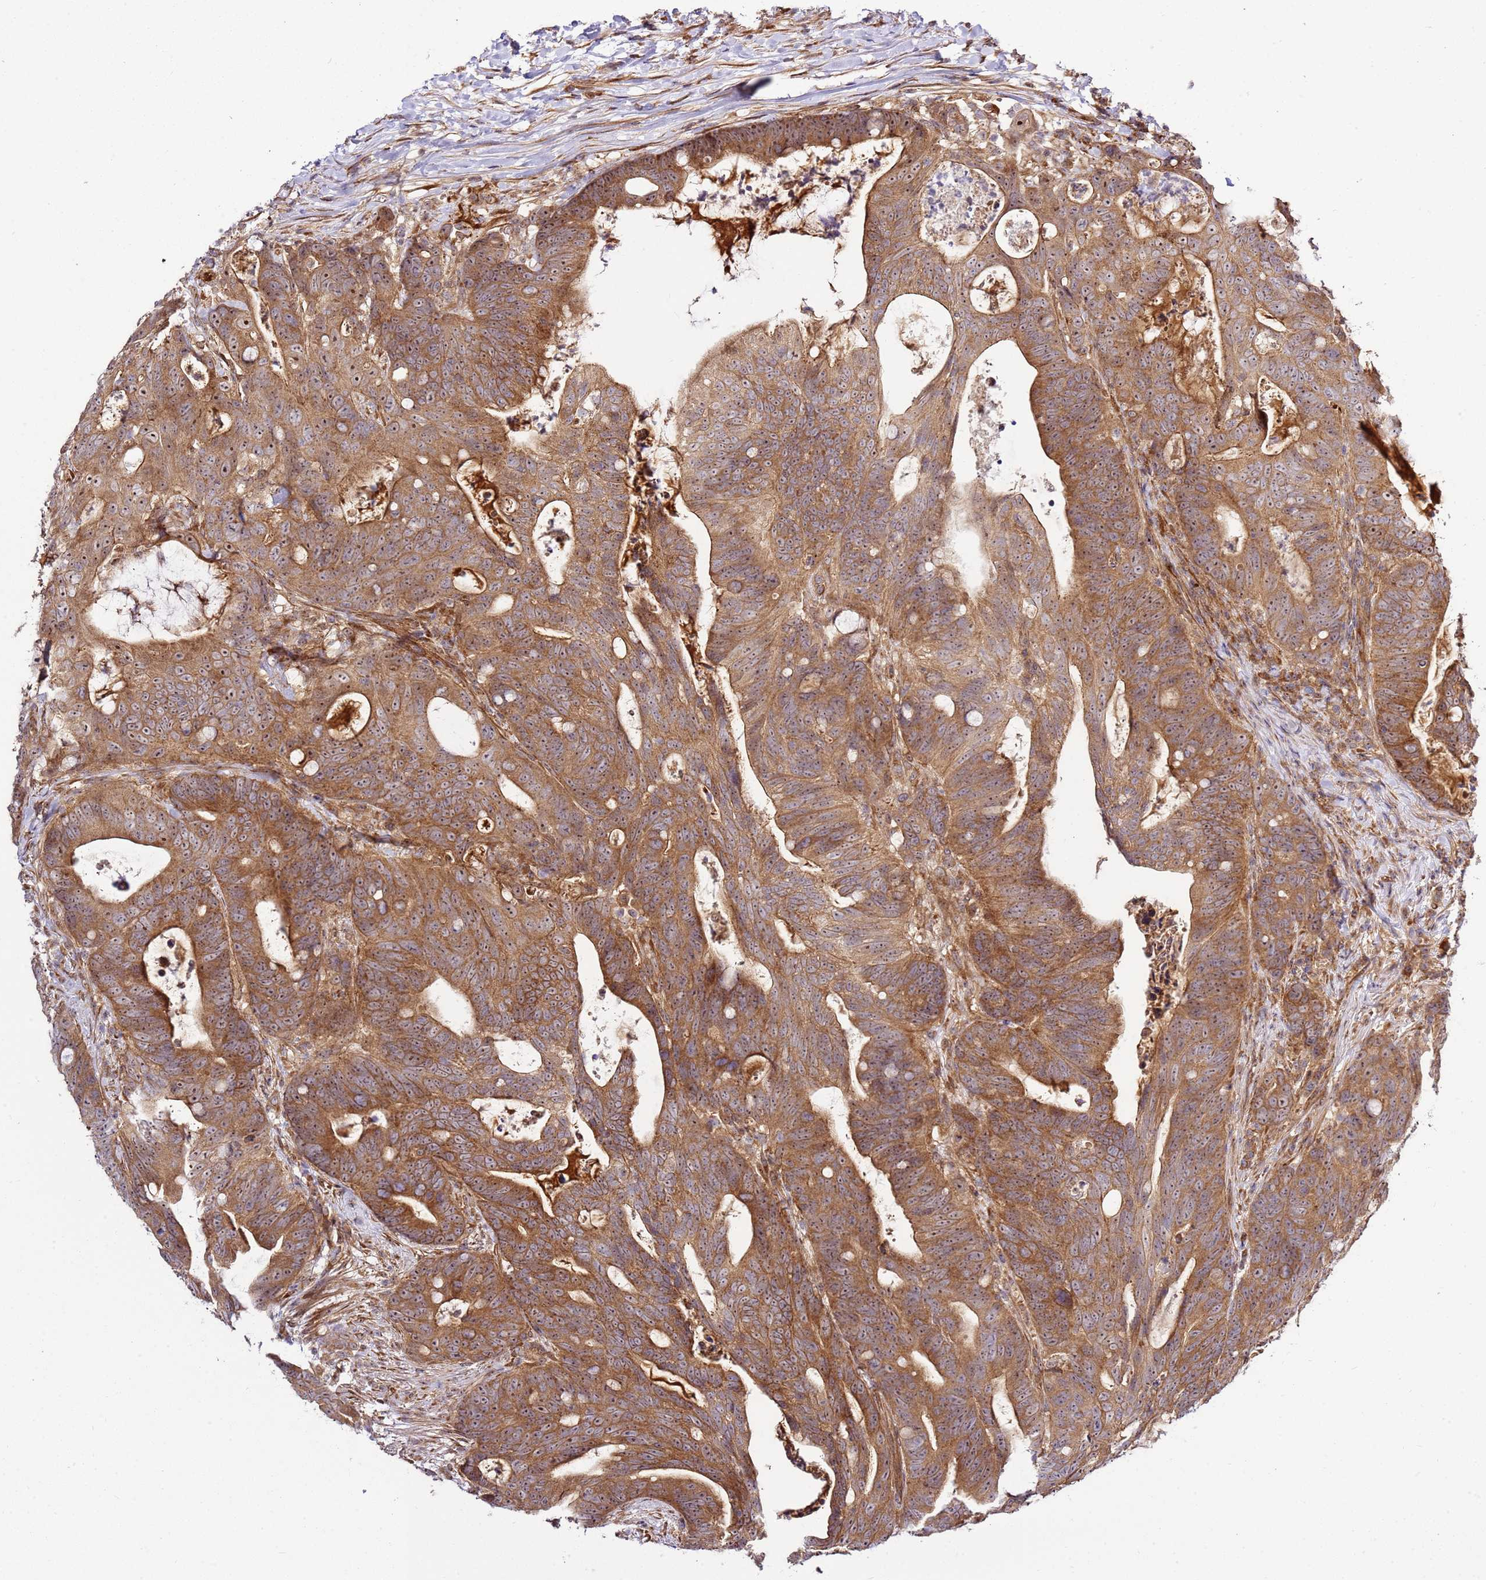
{"staining": {"intensity": "moderate", "quantity": ">75%", "location": "cytoplasmic/membranous,nuclear"}, "tissue": "colorectal cancer", "cell_type": "Tumor cells", "image_type": "cancer", "snomed": [{"axis": "morphology", "description": "Adenocarcinoma, NOS"}, {"axis": "topography", "description": "Colon"}], "caption": "Protein staining of adenocarcinoma (colorectal) tissue displays moderate cytoplasmic/membranous and nuclear staining in about >75% of tumor cells.", "gene": "RASA3", "patient": {"sex": "female", "age": 82}}